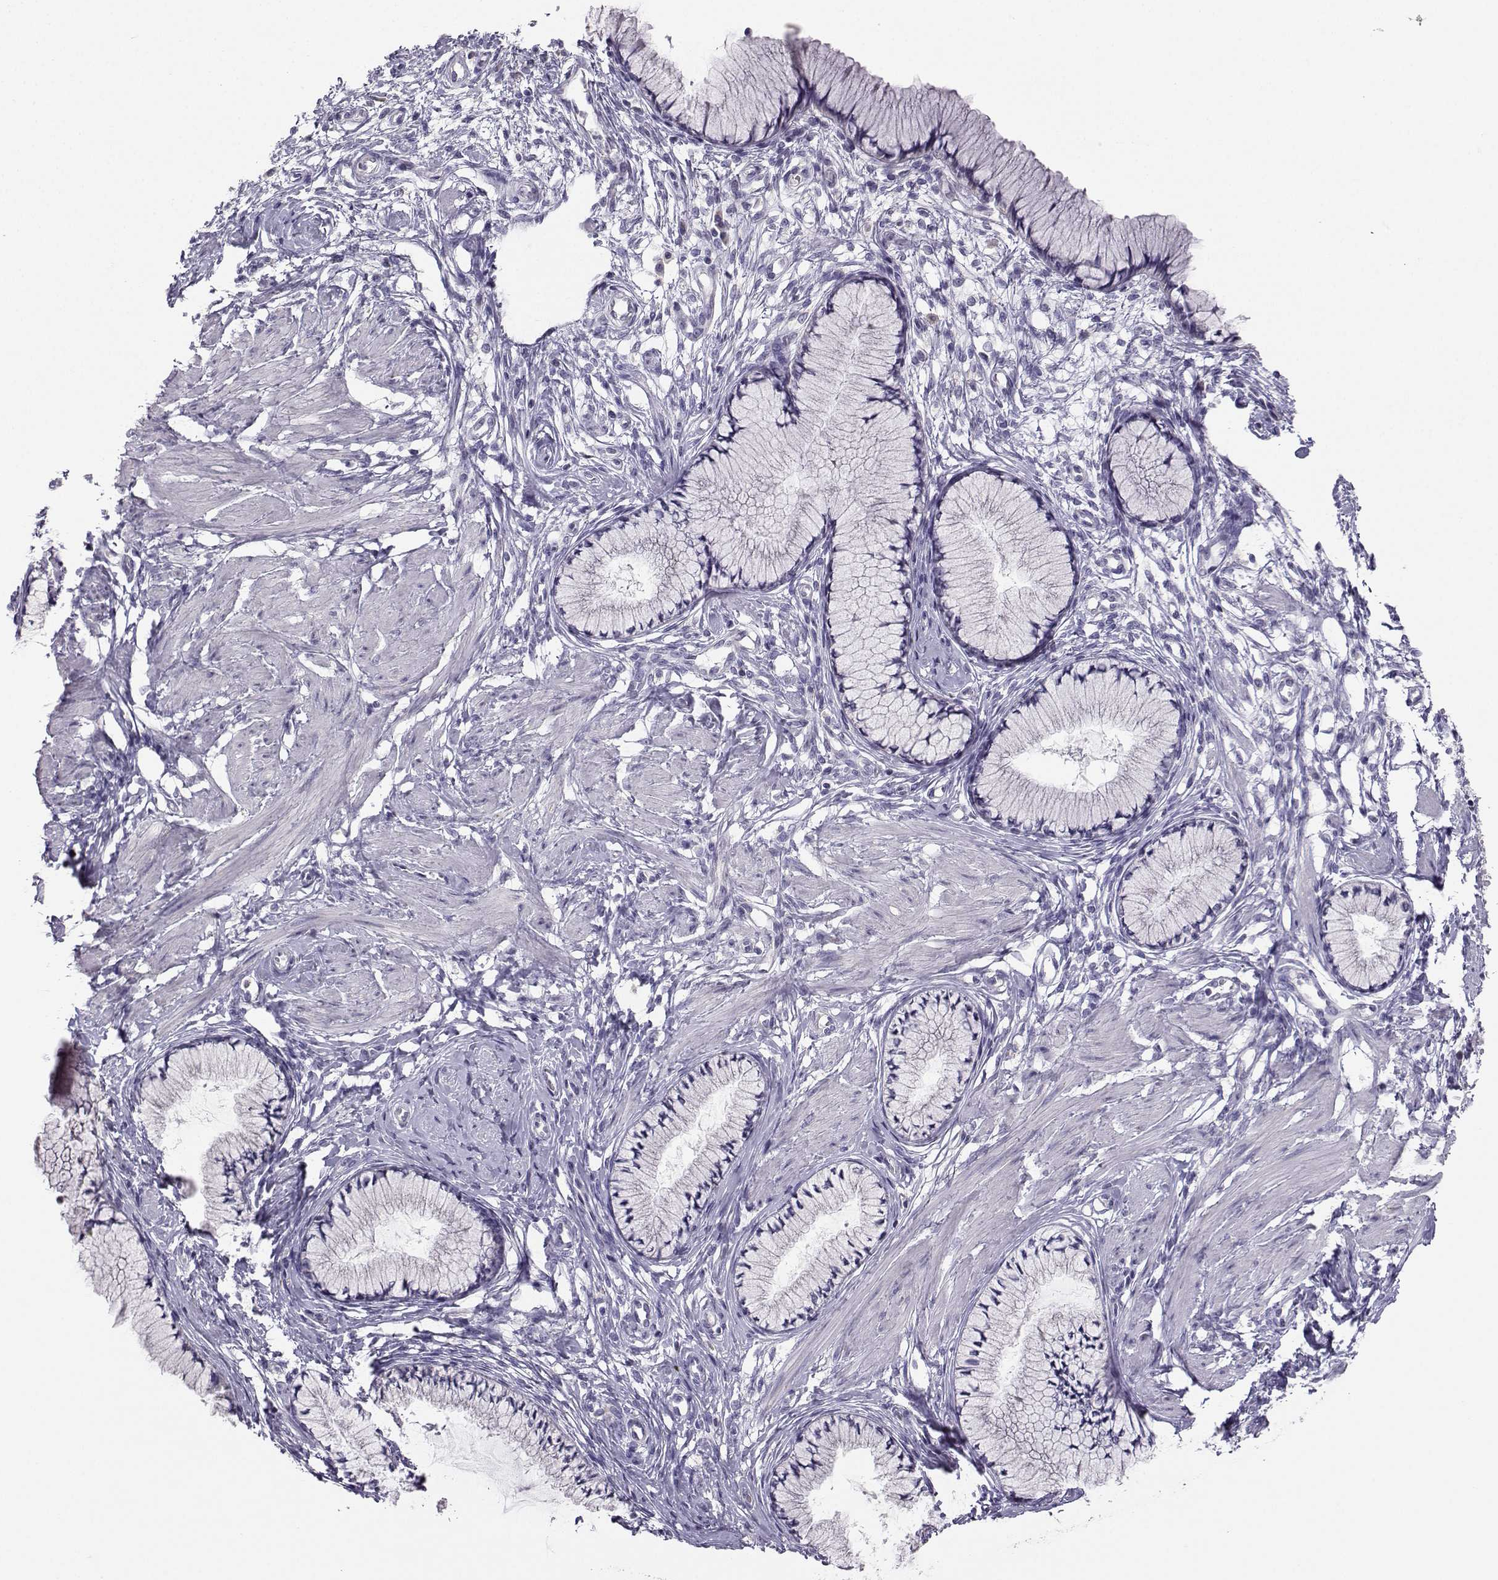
{"staining": {"intensity": "negative", "quantity": "none", "location": "none"}, "tissue": "cervix", "cell_type": "Glandular cells", "image_type": "normal", "snomed": [{"axis": "morphology", "description": "Normal tissue, NOS"}, {"axis": "topography", "description": "Cervix"}], "caption": "There is no significant positivity in glandular cells of cervix. Nuclei are stained in blue.", "gene": "AVP", "patient": {"sex": "female", "age": 37}}